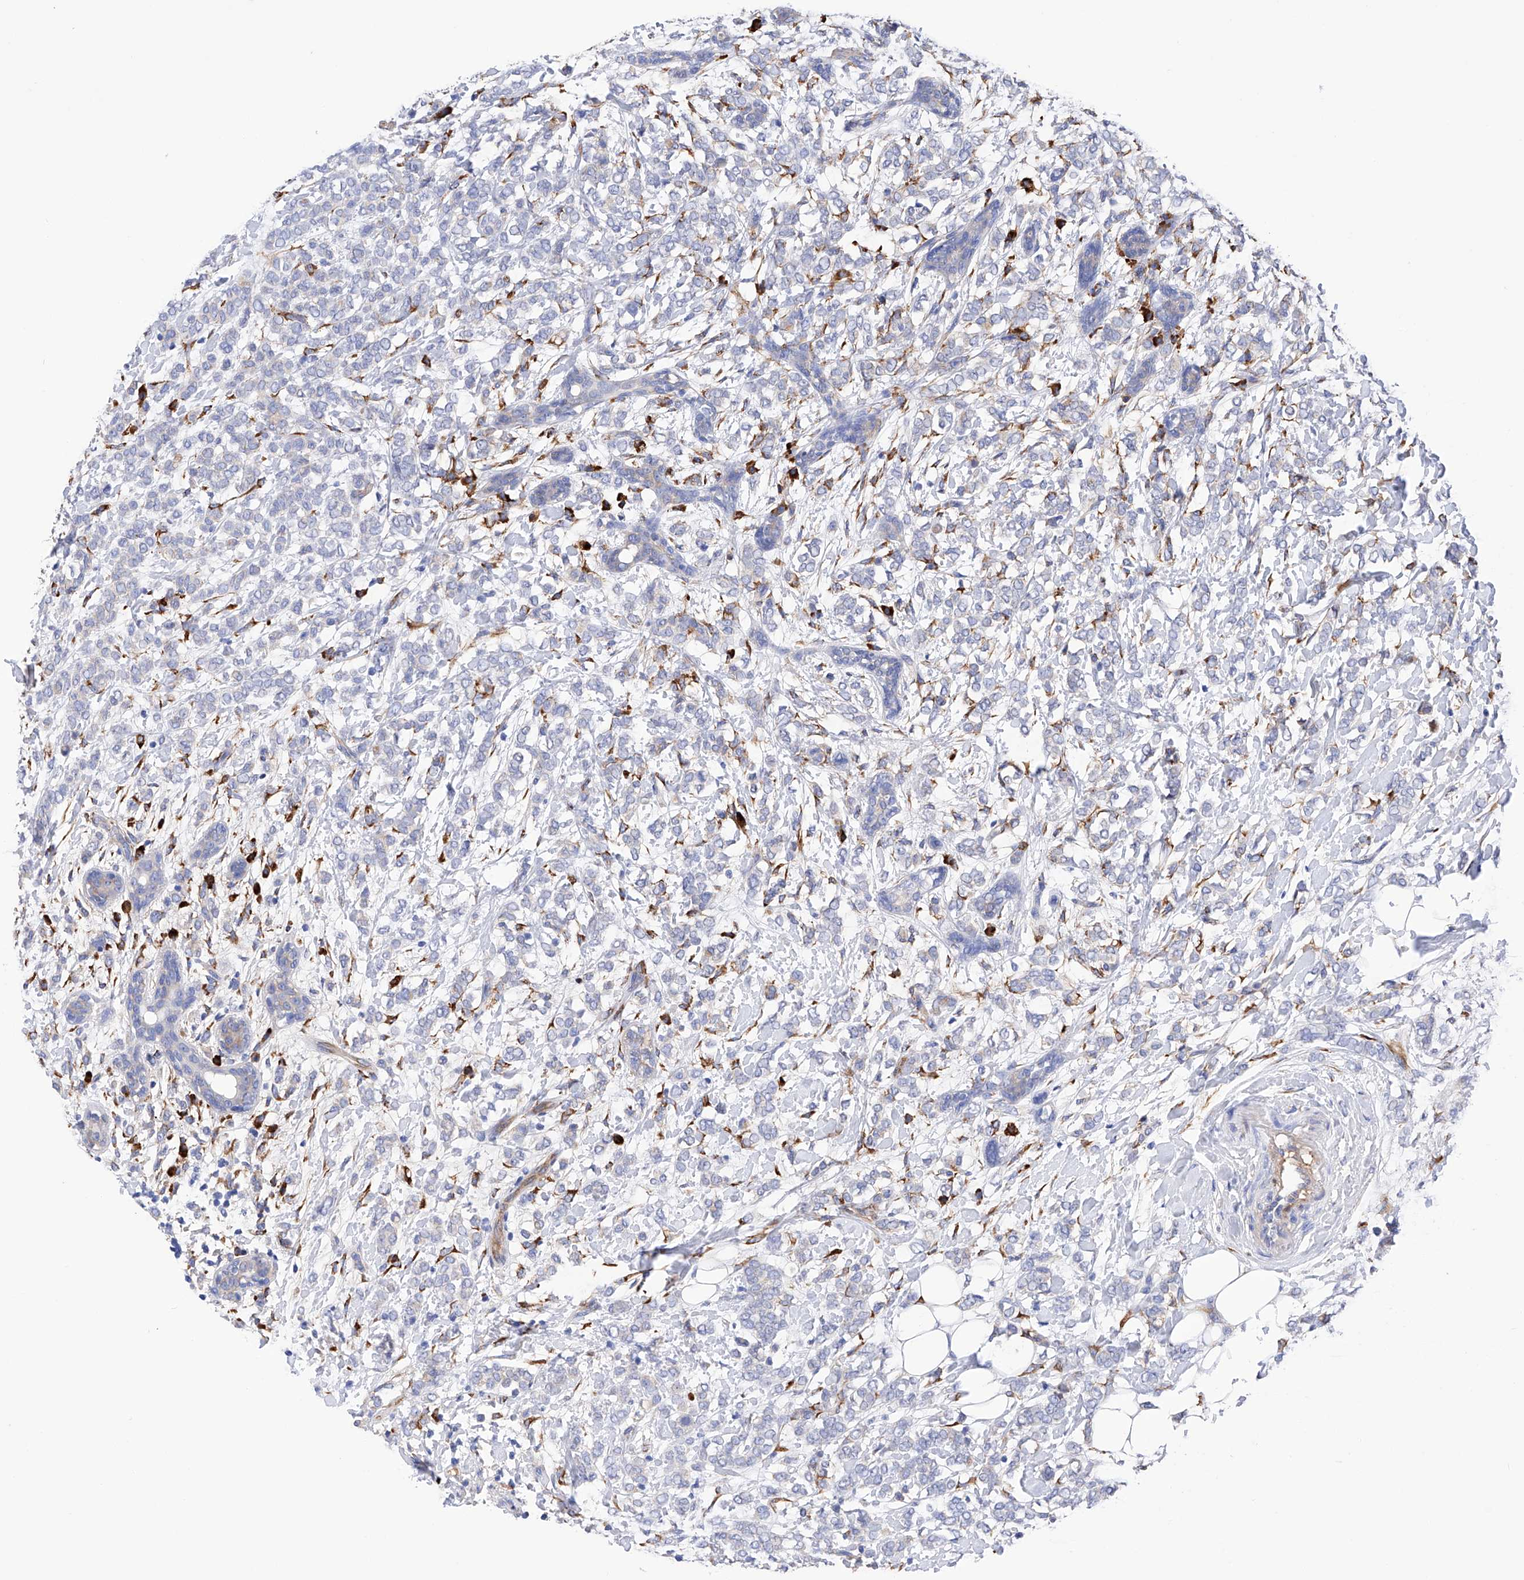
{"staining": {"intensity": "negative", "quantity": "none", "location": "none"}, "tissue": "breast cancer", "cell_type": "Tumor cells", "image_type": "cancer", "snomed": [{"axis": "morphology", "description": "Normal tissue, NOS"}, {"axis": "morphology", "description": "Lobular carcinoma"}, {"axis": "topography", "description": "Breast"}], "caption": "DAB immunohistochemical staining of breast lobular carcinoma reveals no significant staining in tumor cells.", "gene": "PDIA5", "patient": {"sex": "female", "age": 47}}